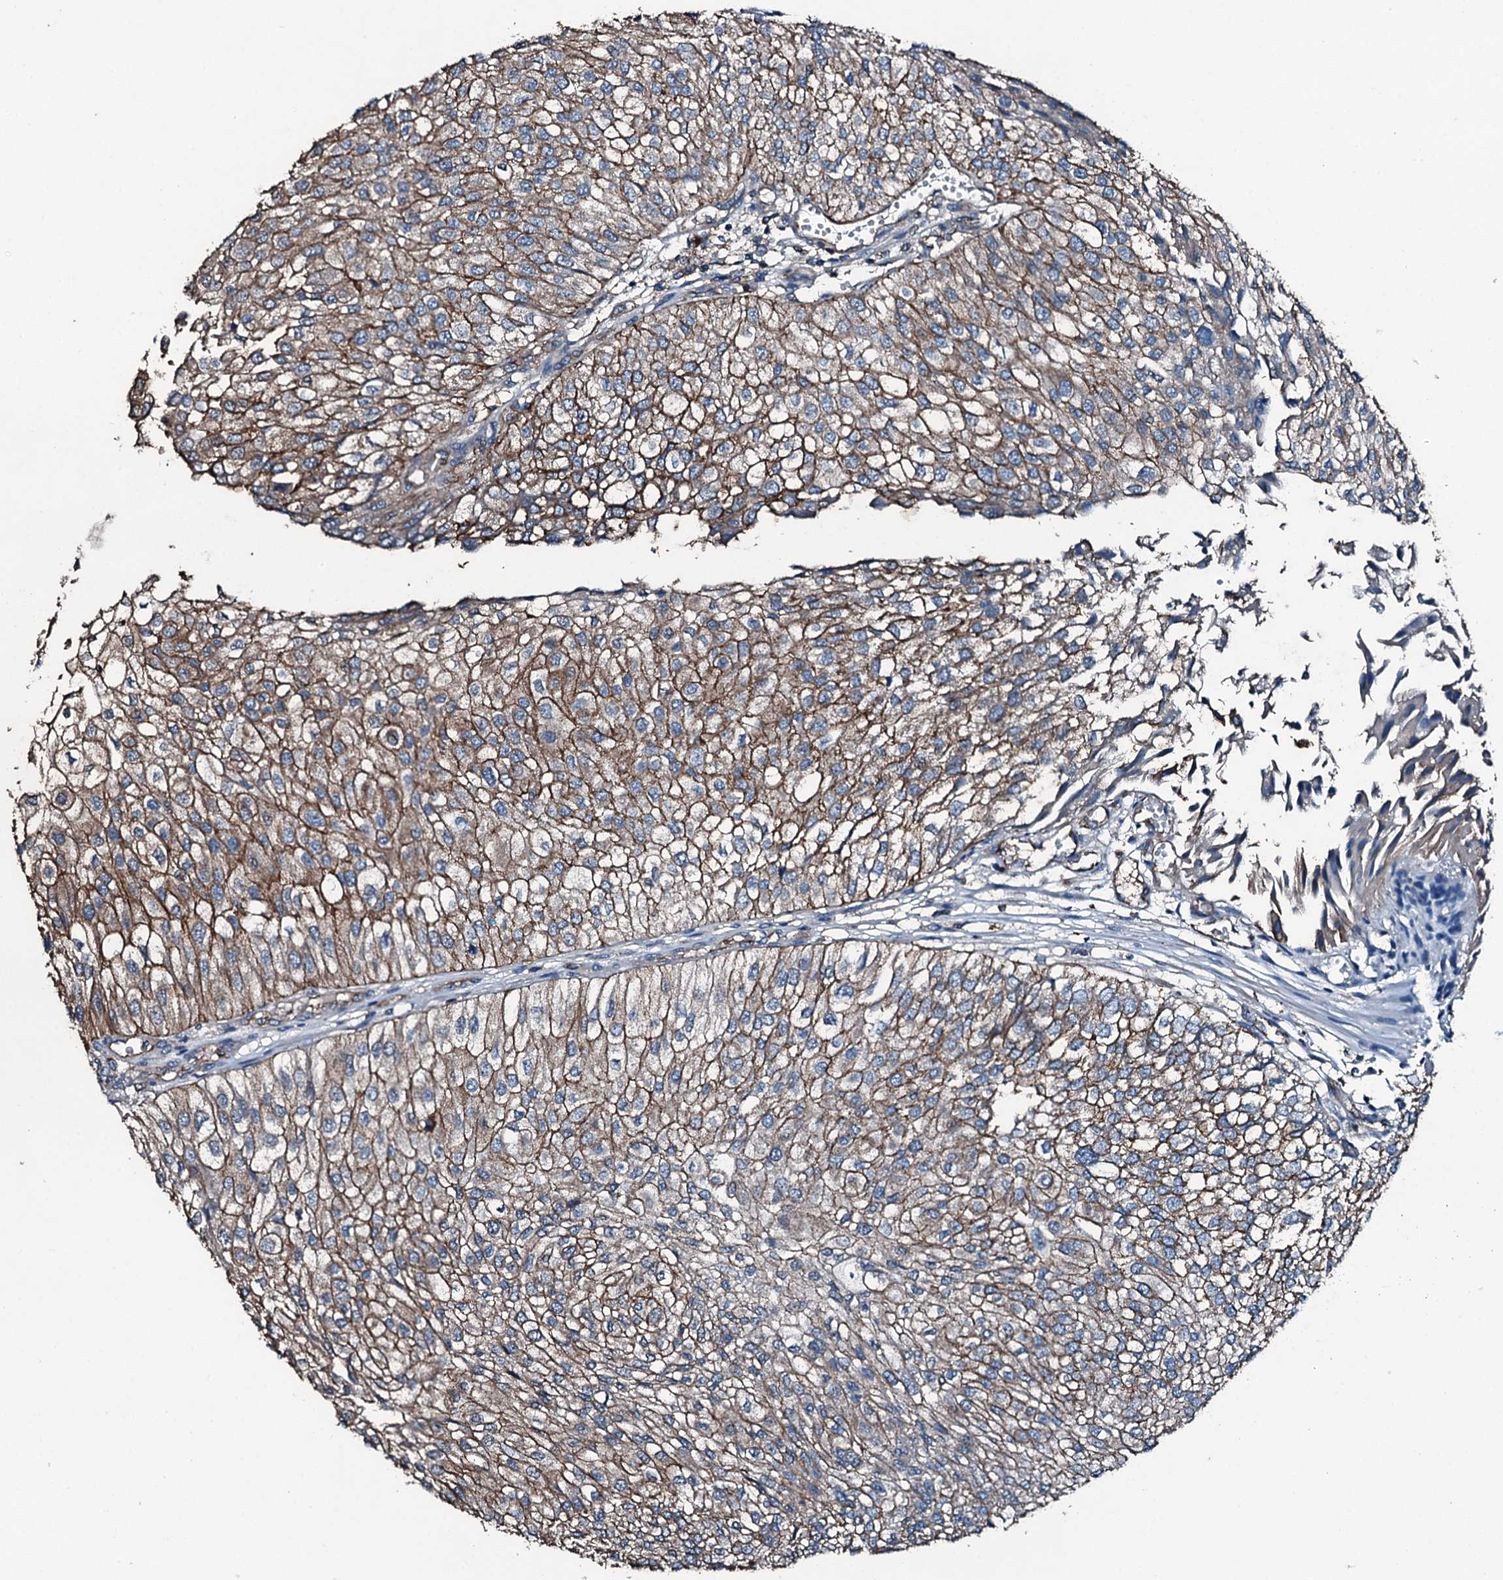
{"staining": {"intensity": "moderate", "quantity": ">75%", "location": "cytoplasmic/membranous"}, "tissue": "urothelial cancer", "cell_type": "Tumor cells", "image_type": "cancer", "snomed": [{"axis": "morphology", "description": "Urothelial carcinoma, Low grade"}, {"axis": "topography", "description": "Urinary bladder"}], "caption": "Immunohistochemistry micrograph of human low-grade urothelial carcinoma stained for a protein (brown), which exhibits medium levels of moderate cytoplasmic/membranous staining in about >75% of tumor cells.", "gene": "SLC25A38", "patient": {"sex": "female", "age": 89}}